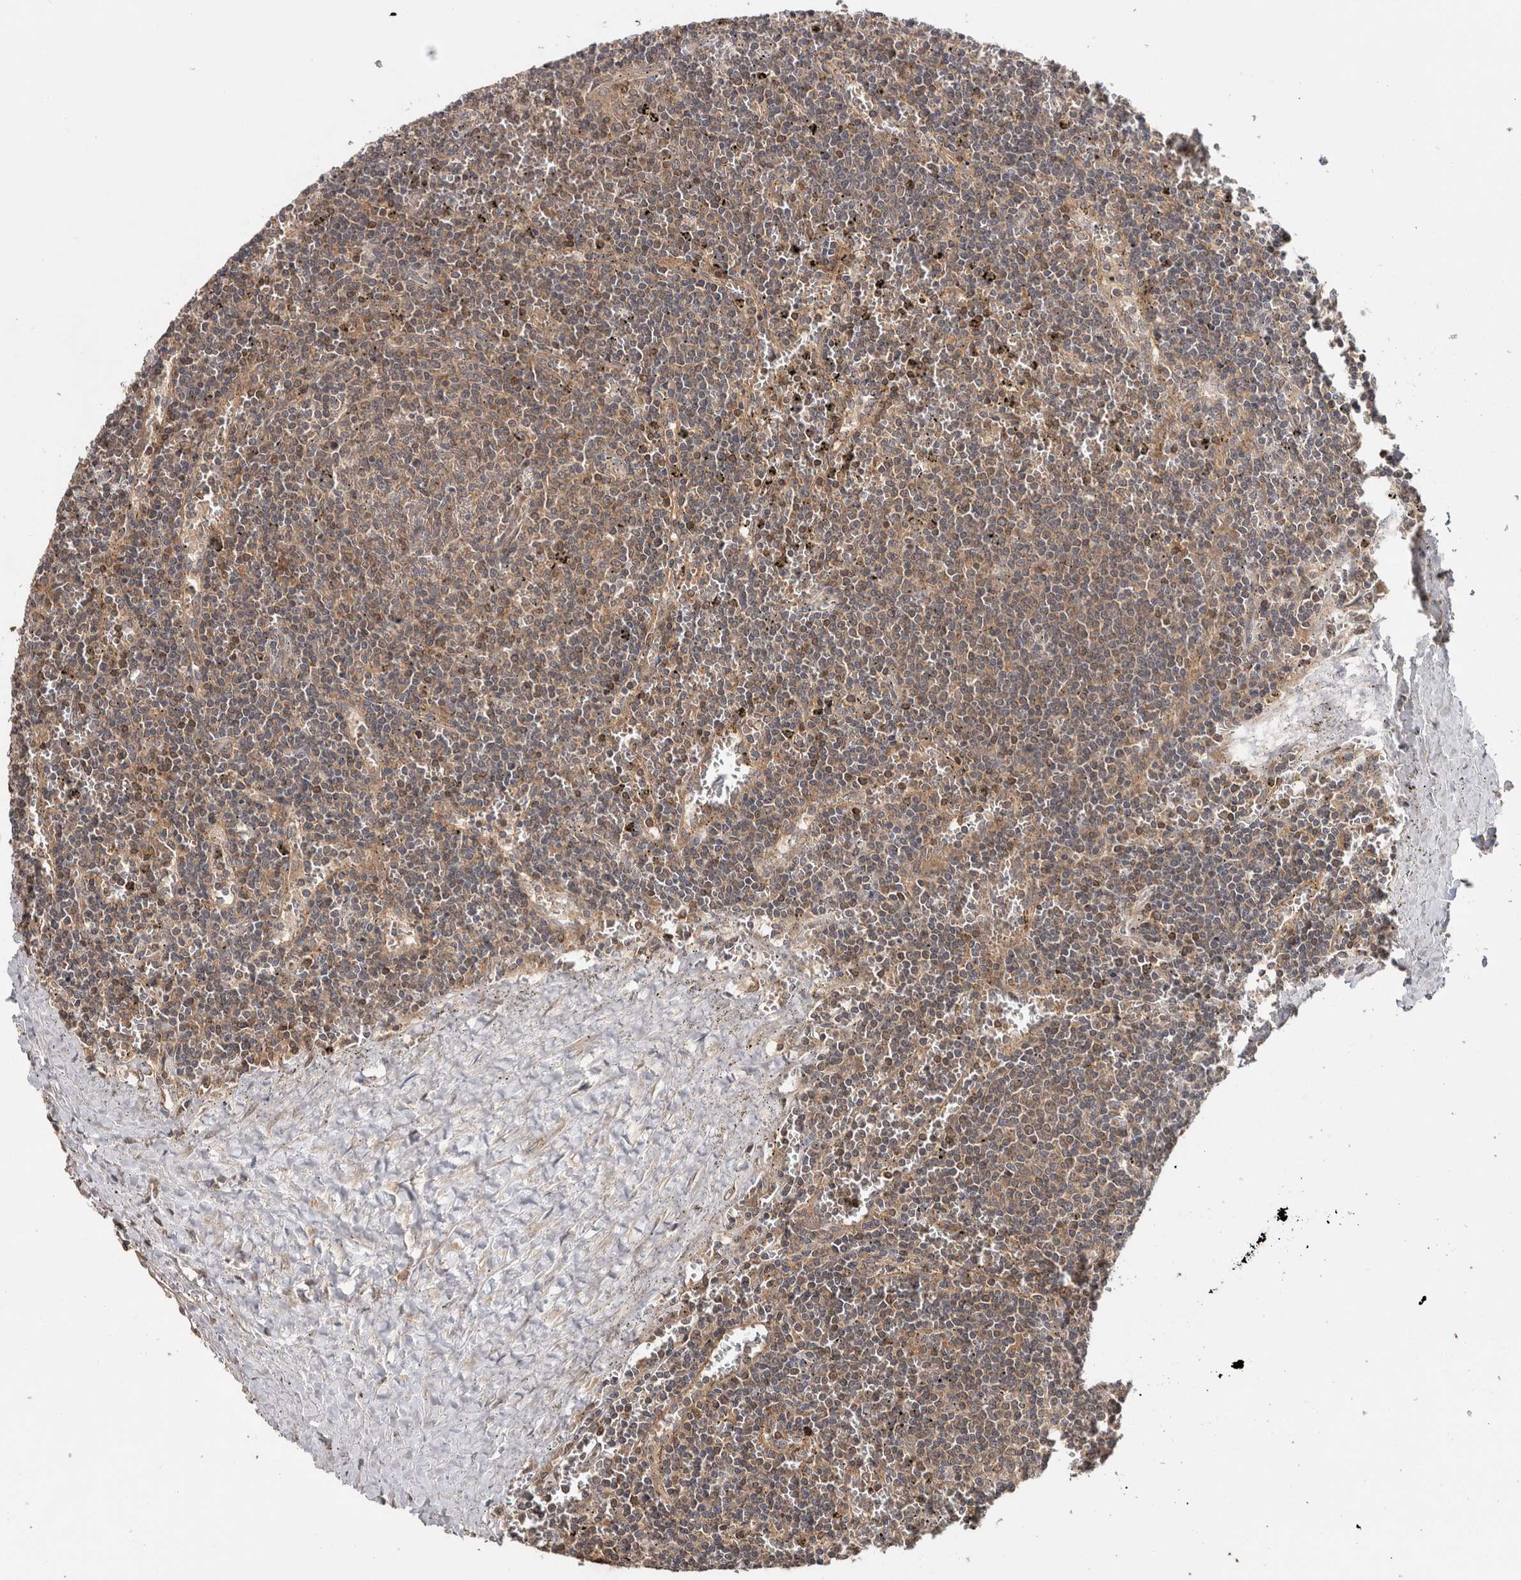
{"staining": {"intensity": "weak", "quantity": ">75%", "location": "cytoplasmic/membranous"}, "tissue": "lymphoma", "cell_type": "Tumor cells", "image_type": "cancer", "snomed": [{"axis": "morphology", "description": "Malignant lymphoma, non-Hodgkin's type, Low grade"}, {"axis": "topography", "description": "Spleen"}], "caption": "IHC histopathology image of neoplastic tissue: lymphoma stained using immunohistochemistry exhibits low levels of weak protein expression localized specifically in the cytoplasmic/membranous of tumor cells, appearing as a cytoplasmic/membranous brown color.", "gene": "HMOX2", "patient": {"sex": "female", "age": 50}}